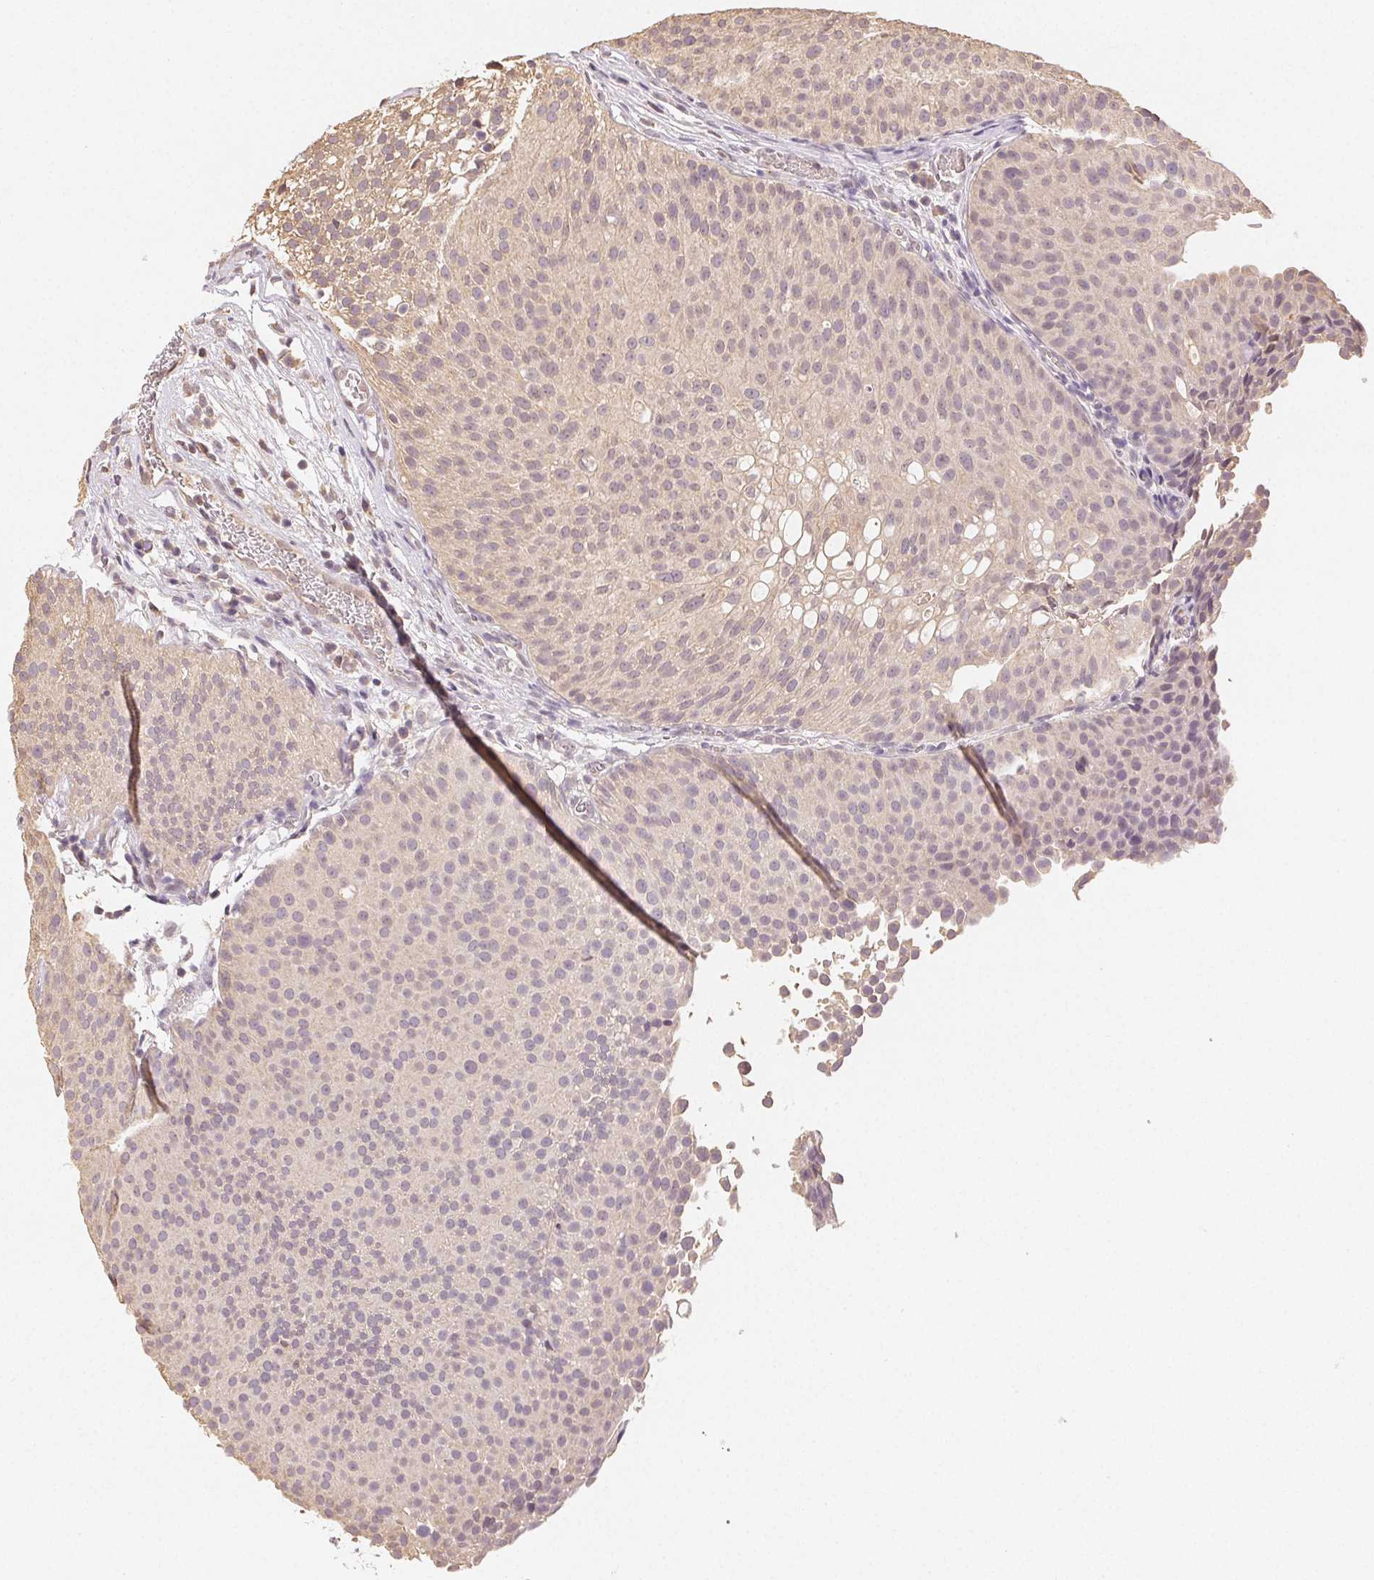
{"staining": {"intensity": "weak", "quantity": "<25%", "location": "cytoplasmic/membranous"}, "tissue": "urothelial cancer", "cell_type": "Tumor cells", "image_type": "cancer", "snomed": [{"axis": "morphology", "description": "Urothelial carcinoma, Low grade"}, {"axis": "topography", "description": "Urinary bladder"}], "caption": "Photomicrograph shows no significant protein positivity in tumor cells of urothelial cancer. The staining was performed using DAB (3,3'-diaminobenzidine) to visualize the protein expression in brown, while the nuclei were stained in blue with hematoxylin (Magnification: 20x).", "gene": "SEZ6L2", "patient": {"sex": "male", "age": 80}}